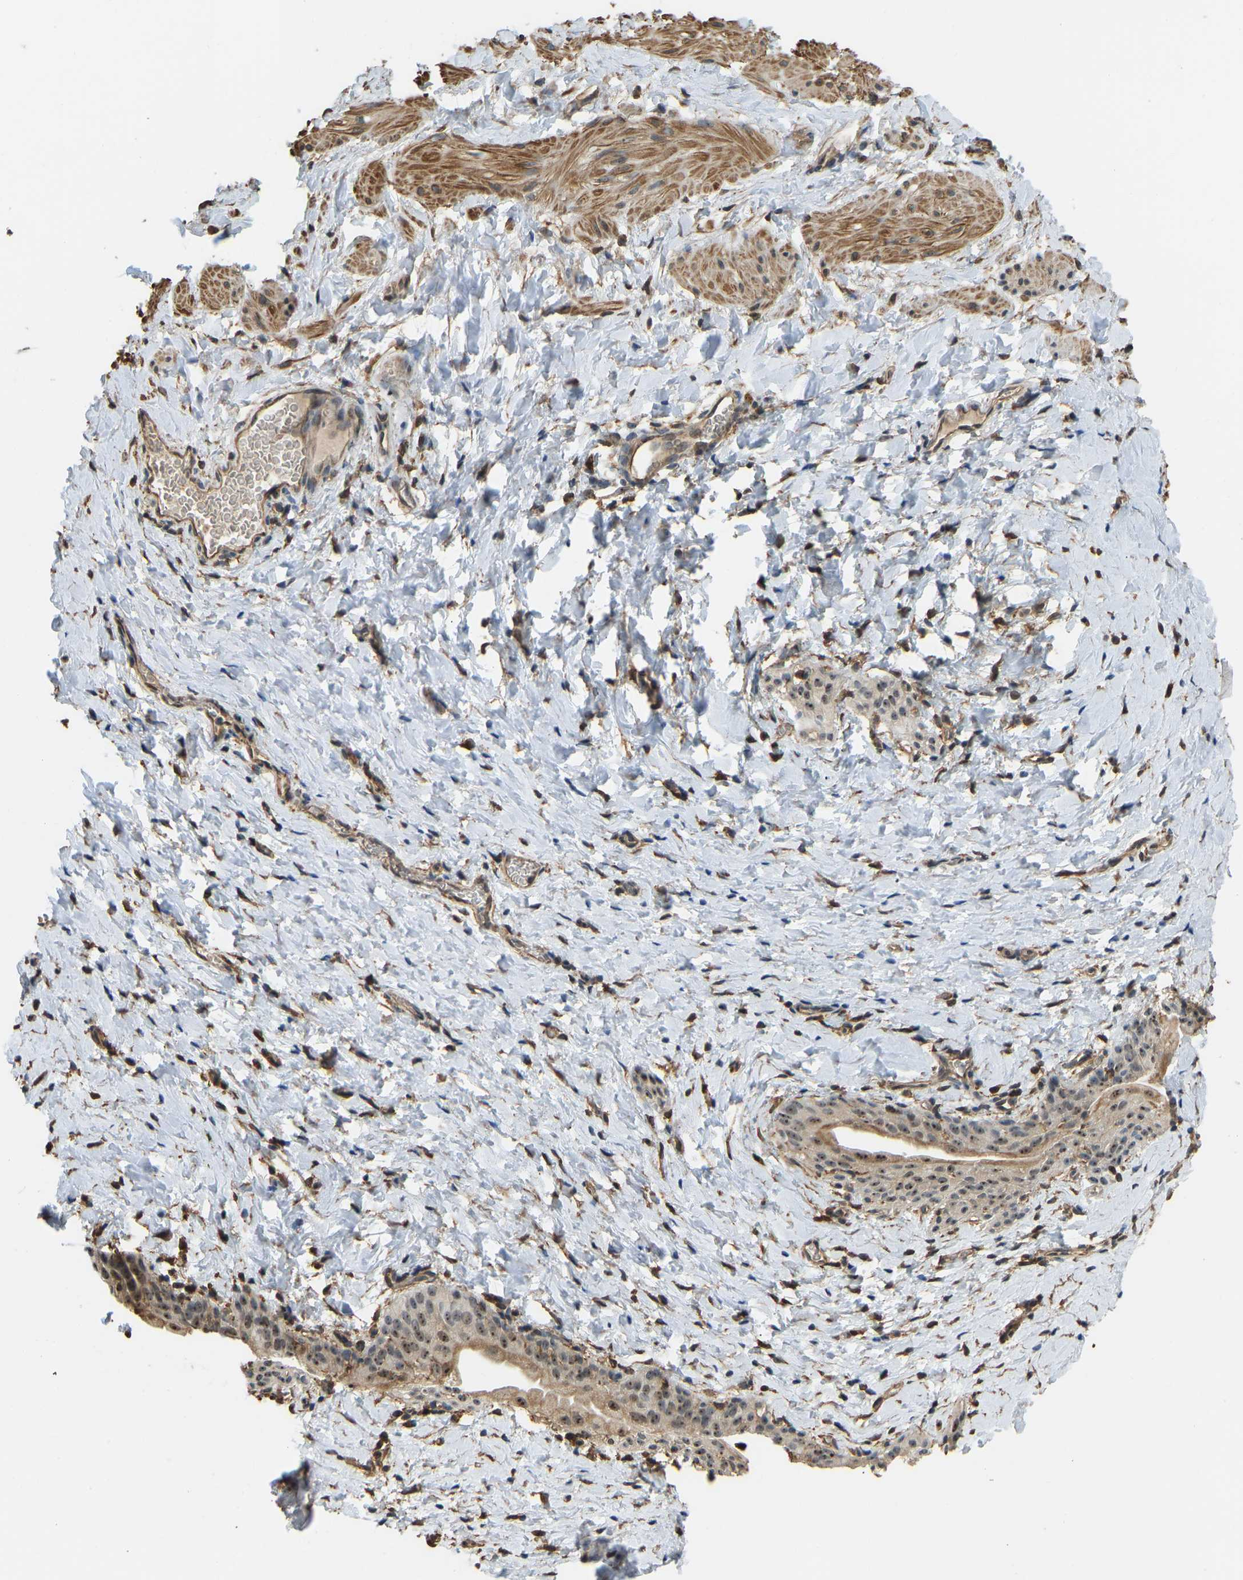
{"staining": {"intensity": "moderate", "quantity": ">75%", "location": "cytoplasmic/membranous"}, "tissue": "smooth muscle", "cell_type": "Smooth muscle cells", "image_type": "normal", "snomed": [{"axis": "morphology", "description": "Normal tissue, NOS"}, {"axis": "topography", "description": "Smooth muscle"}], "caption": "Immunohistochemical staining of normal human smooth muscle reveals moderate cytoplasmic/membranous protein expression in about >75% of smooth muscle cells. (brown staining indicates protein expression, while blue staining denotes nuclei).", "gene": "OS9", "patient": {"sex": "male", "age": 16}}